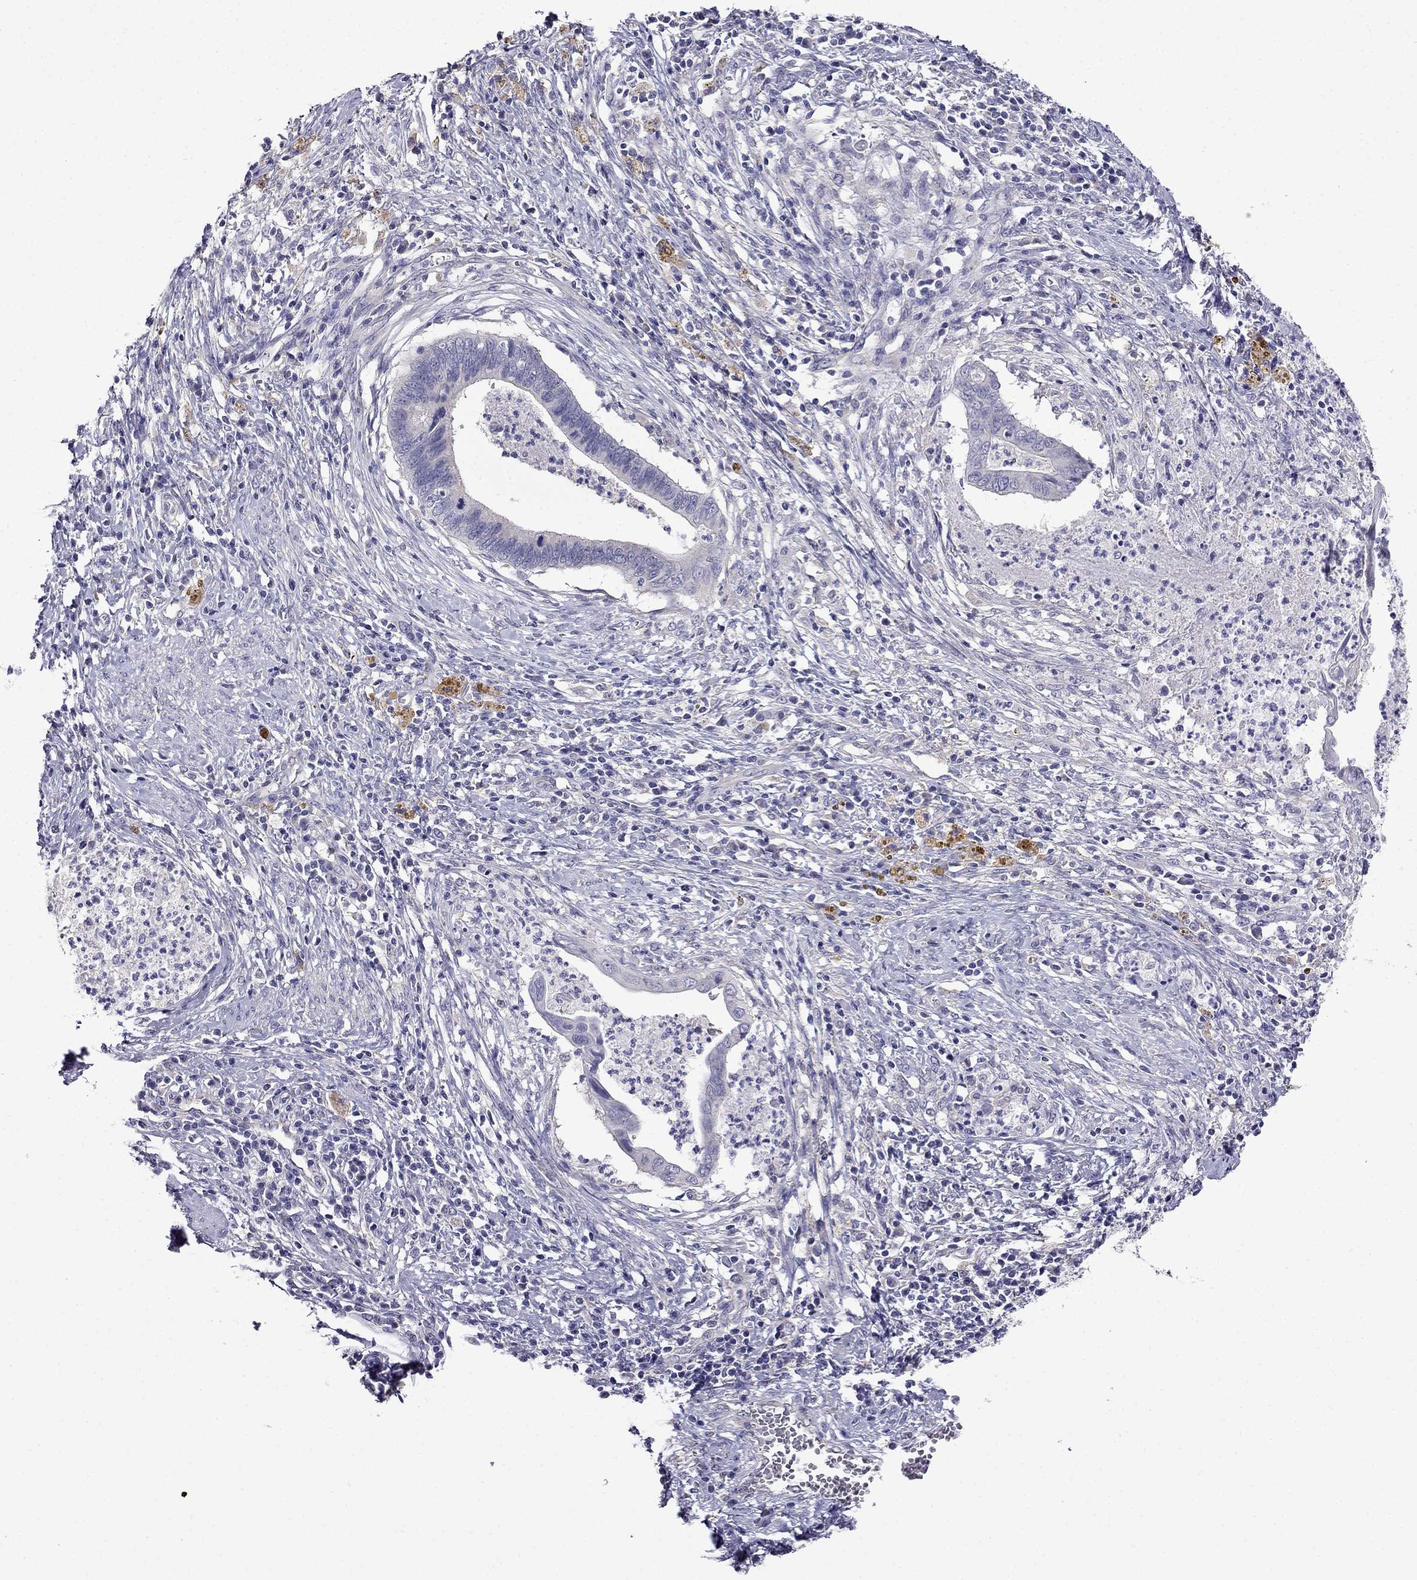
{"staining": {"intensity": "negative", "quantity": "none", "location": "none"}, "tissue": "cervical cancer", "cell_type": "Tumor cells", "image_type": "cancer", "snomed": [{"axis": "morphology", "description": "Adenocarcinoma, NOS"}, {"axis": "topography", "description": "Cervix"}], "caption": "Immunohistochemical staining of adenocarcinoma (cervical) demonstrates no significant expression in tumor cells.", "gene": "SCNN1D", "patient": {"sex": "female", "age": 42}}